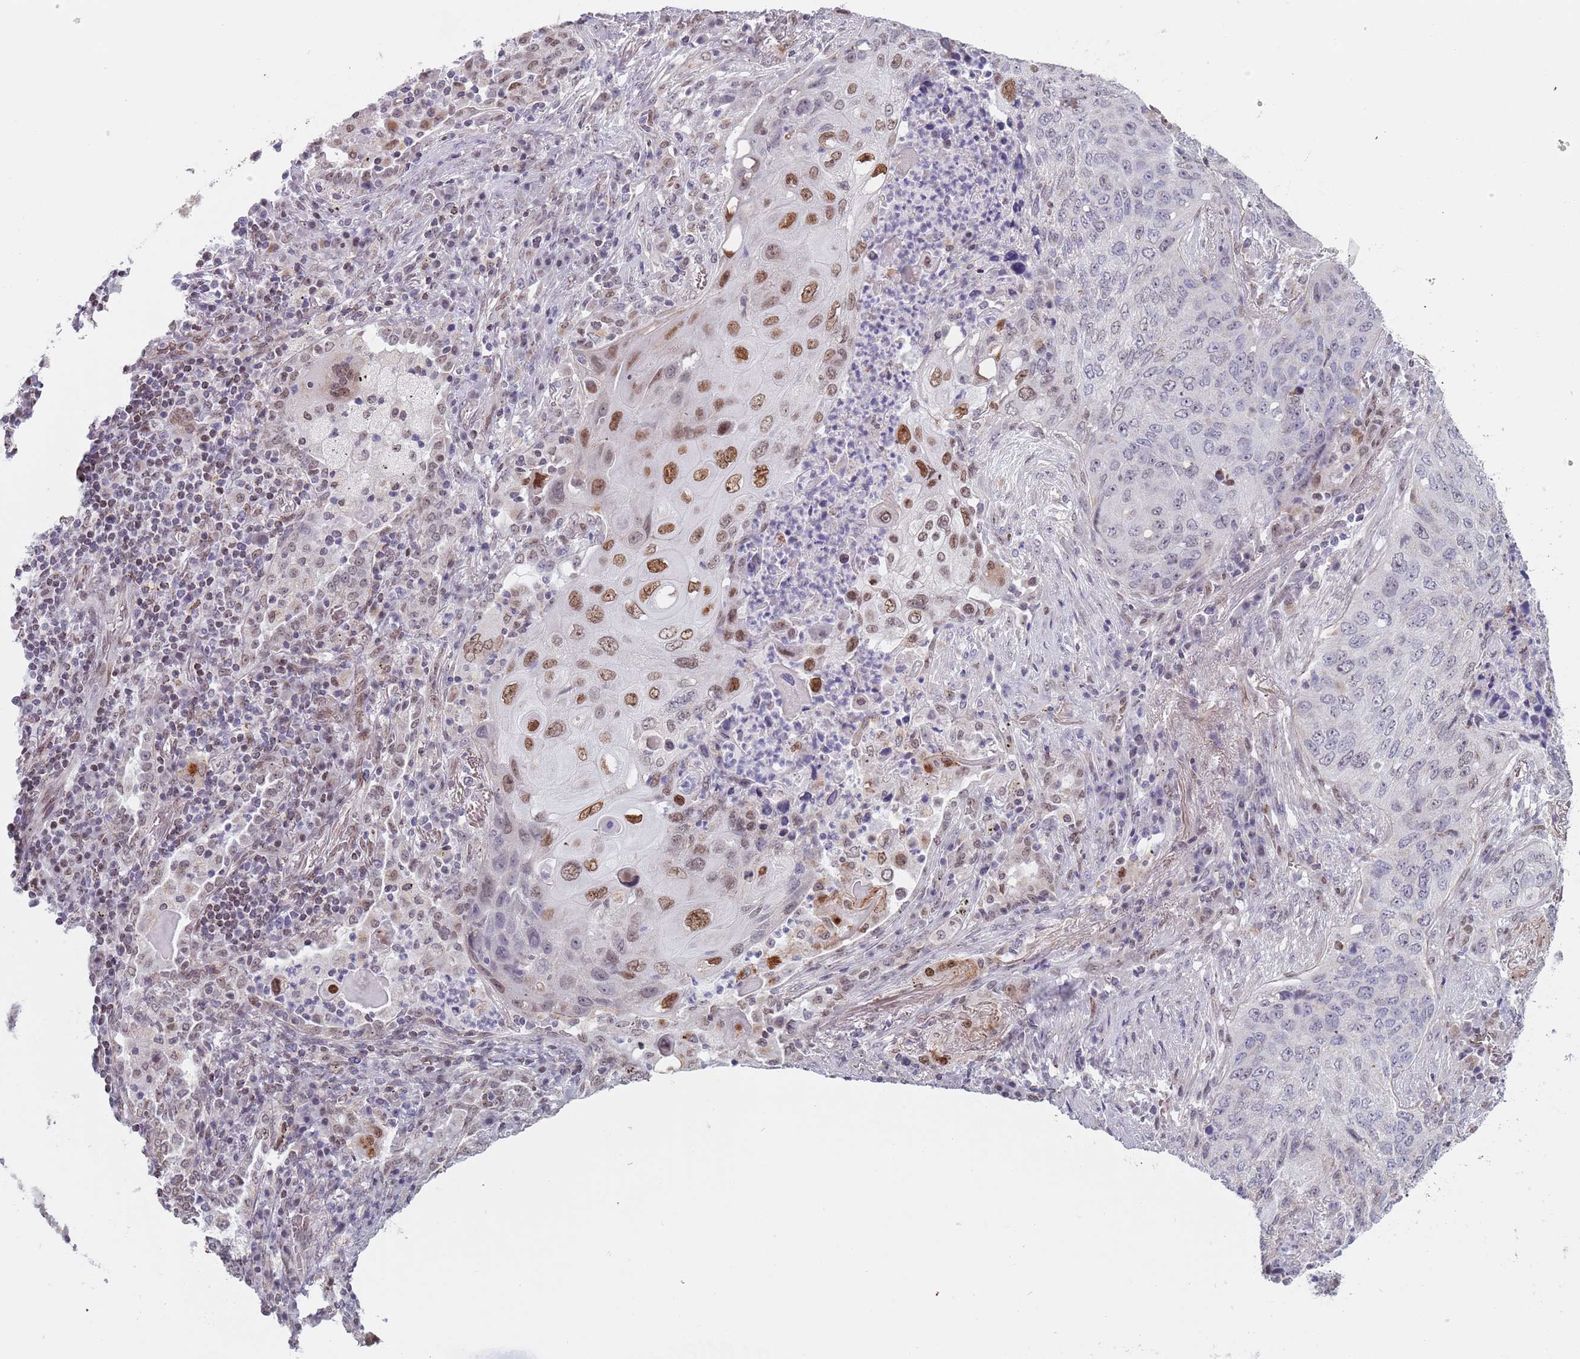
{"staining": {"intensity": "moderate", "quantity": "<25%", "location": "nuclear"}, "tissue": "lung cancer", "cell_type": "Tumor cells", "image_type": "cancer", "snomed": [{"axis": "morphology", "description": "Squamous cell carcinoma, NOS"}, {"axis": "topography", "description": "Lung"}], "caption": "Immunohistochemical staining of human lung squamous cell carcinoma reveals moderate nuclear protein expression in approximately <25% of tumor cells. (DAB (3,3'-diaminobenzidine) IHC with brightfield microscopy, high magnification).", "gene": "MFSD12", "patient": {"sex": "female", "age": 63}}